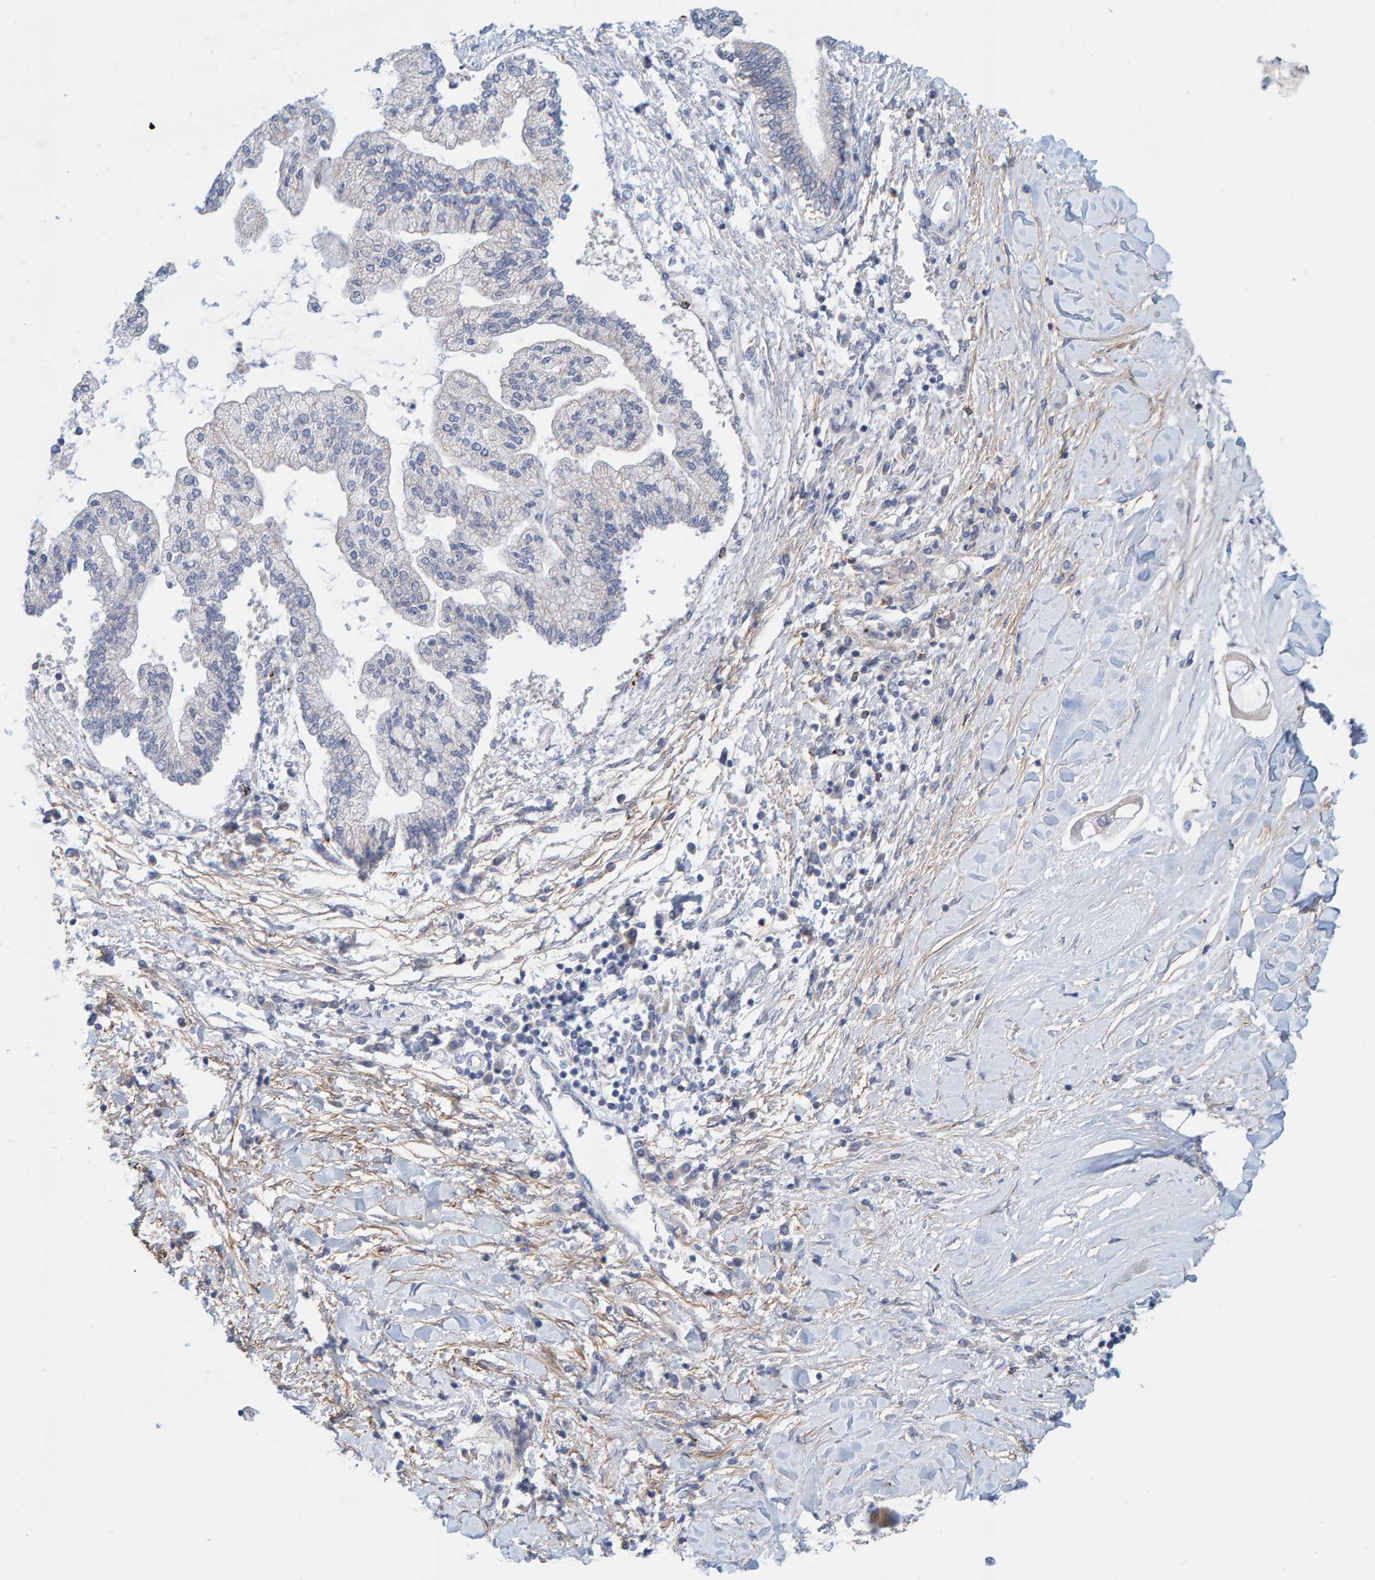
{"staining": {"intensity": "weak", "quantity": "<25%", "location": "cytoplasmic/membranous"}, "tissue": "liver cancer", "cell_type": "Tumor cells", "image_type": "cancer", "snomed": [{"axis": "morphology", "description": "Cholangiocarcinoma"}, {"axis": "topography", "description": "Liver"}], "caption": "High power microscopy image of an immunohistochemistry micrograph of liver cholangiocarcinoma, revealing no significant positivity in tumor cells.", "gene": "ZC3H3", "patient": {"sex": "male", "age": 50}}